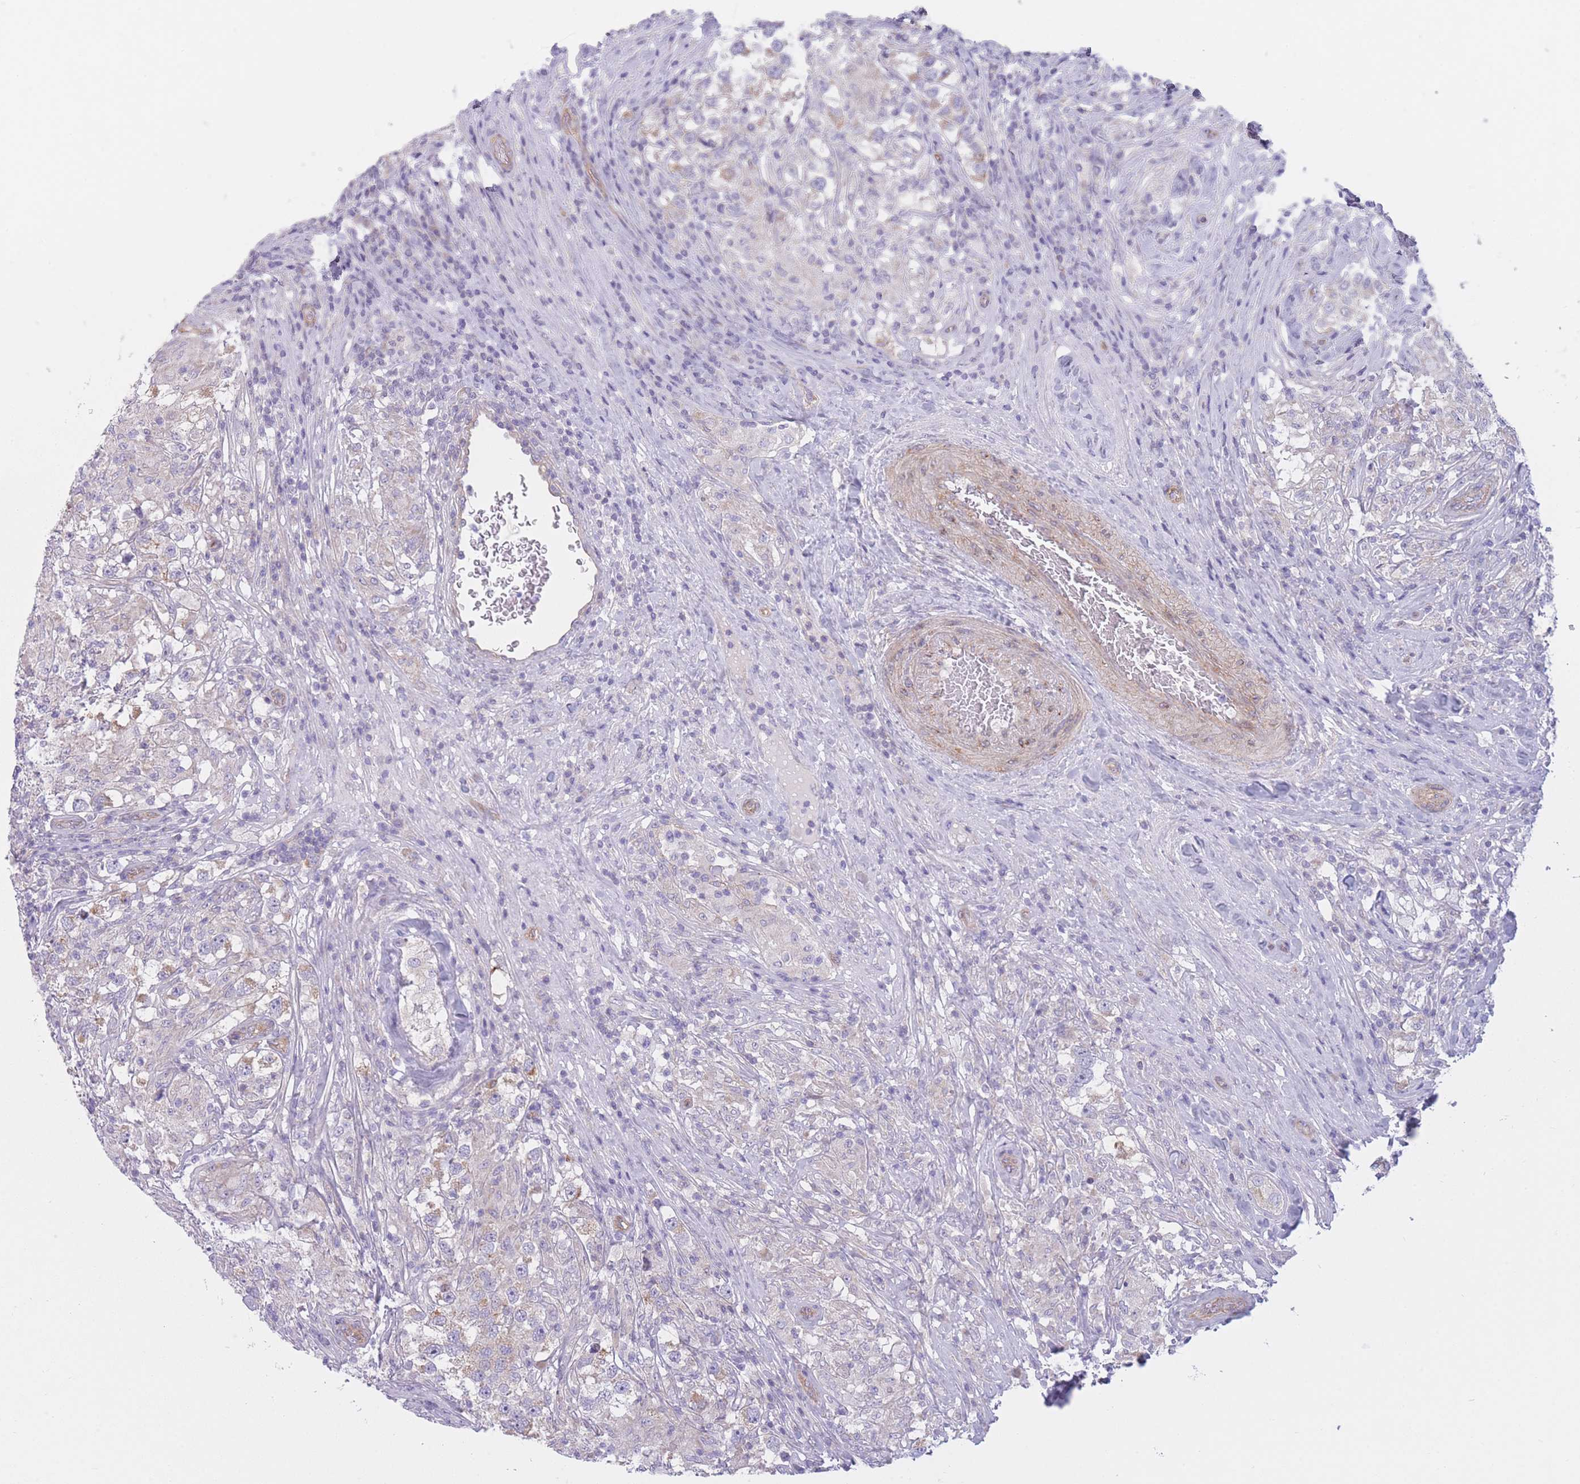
{"staining": {"intensity": "negative", "quantity": "none", "location": "none"}, "tissue": "testis cancer", "cell_type": "Tumor cells", "image_type": "cancer", "snomed": [{"axis": "morphology", "description": "Seminoma, NOS"}, {"axis": "topography", "description": "Testis"}], "caption": "Micrograph shows no protein expression in tumor cells of testis cancer (seminoma) tissue. (Brightfield microscopy of DAB immunohistochemistry at high magnification).", "gene": "SERPINB3", "patient": {"sex": "male", "age": 46}}